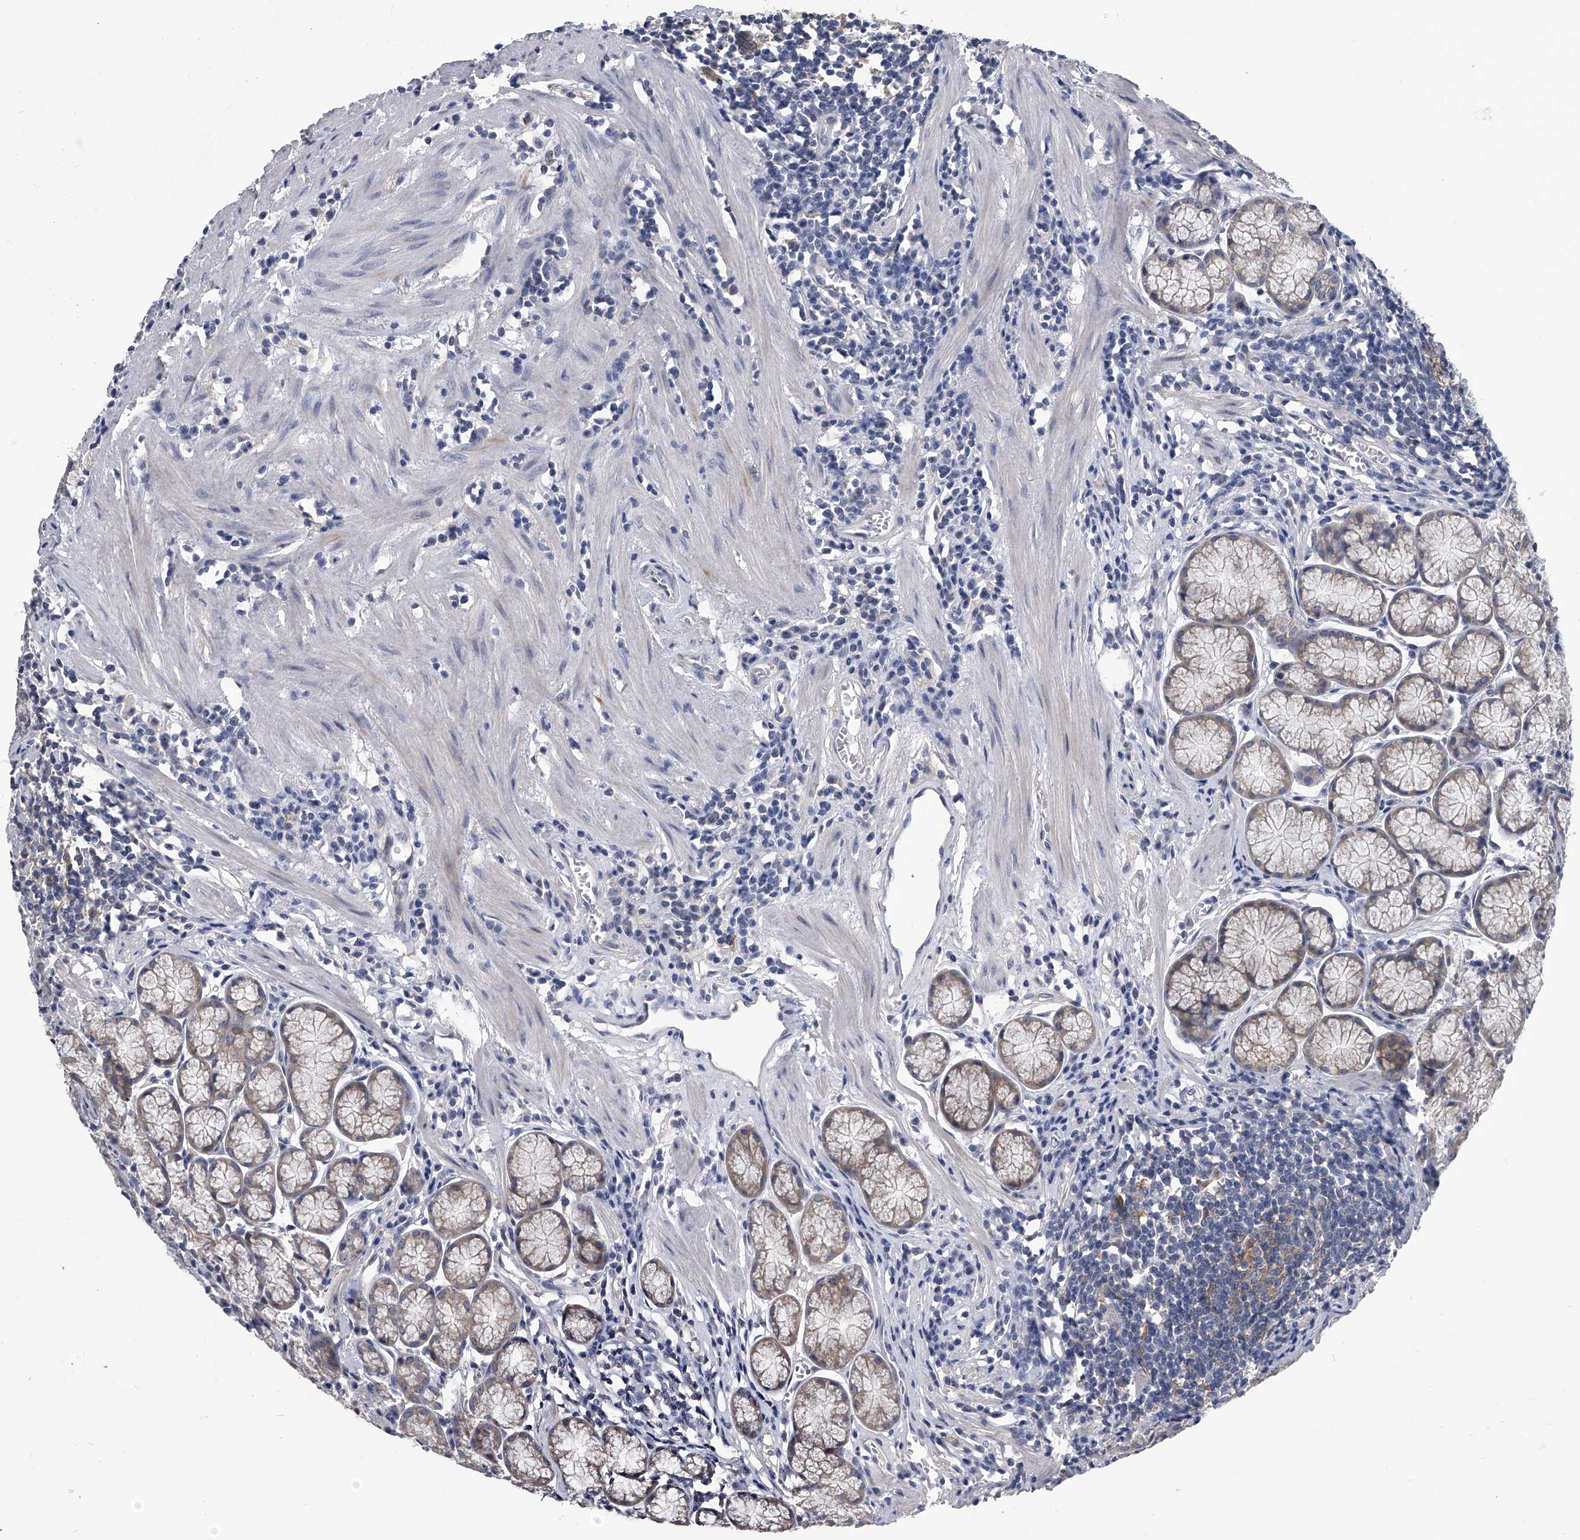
{"staining": {"intensity": "weak", "quantity": "25%-75%", "location": "cytoplasmic/membranous"}, "tissue": "stomach", "cell_type": "Glandular cells", "image_type": "normal", "snomed": [{"axis": "morphology", "description": "Normal tissue, NOS"}, {"axis": "topography", "description": "Stomach"}], "caption": "Protein positivity by IHC exhibits weak cytoplasmic/membranous staining in approximately 25%-75% of glandular cells in benign stomach.", "gene": "MAP4K3", "patient": {"sex": "male", "age": 55}}